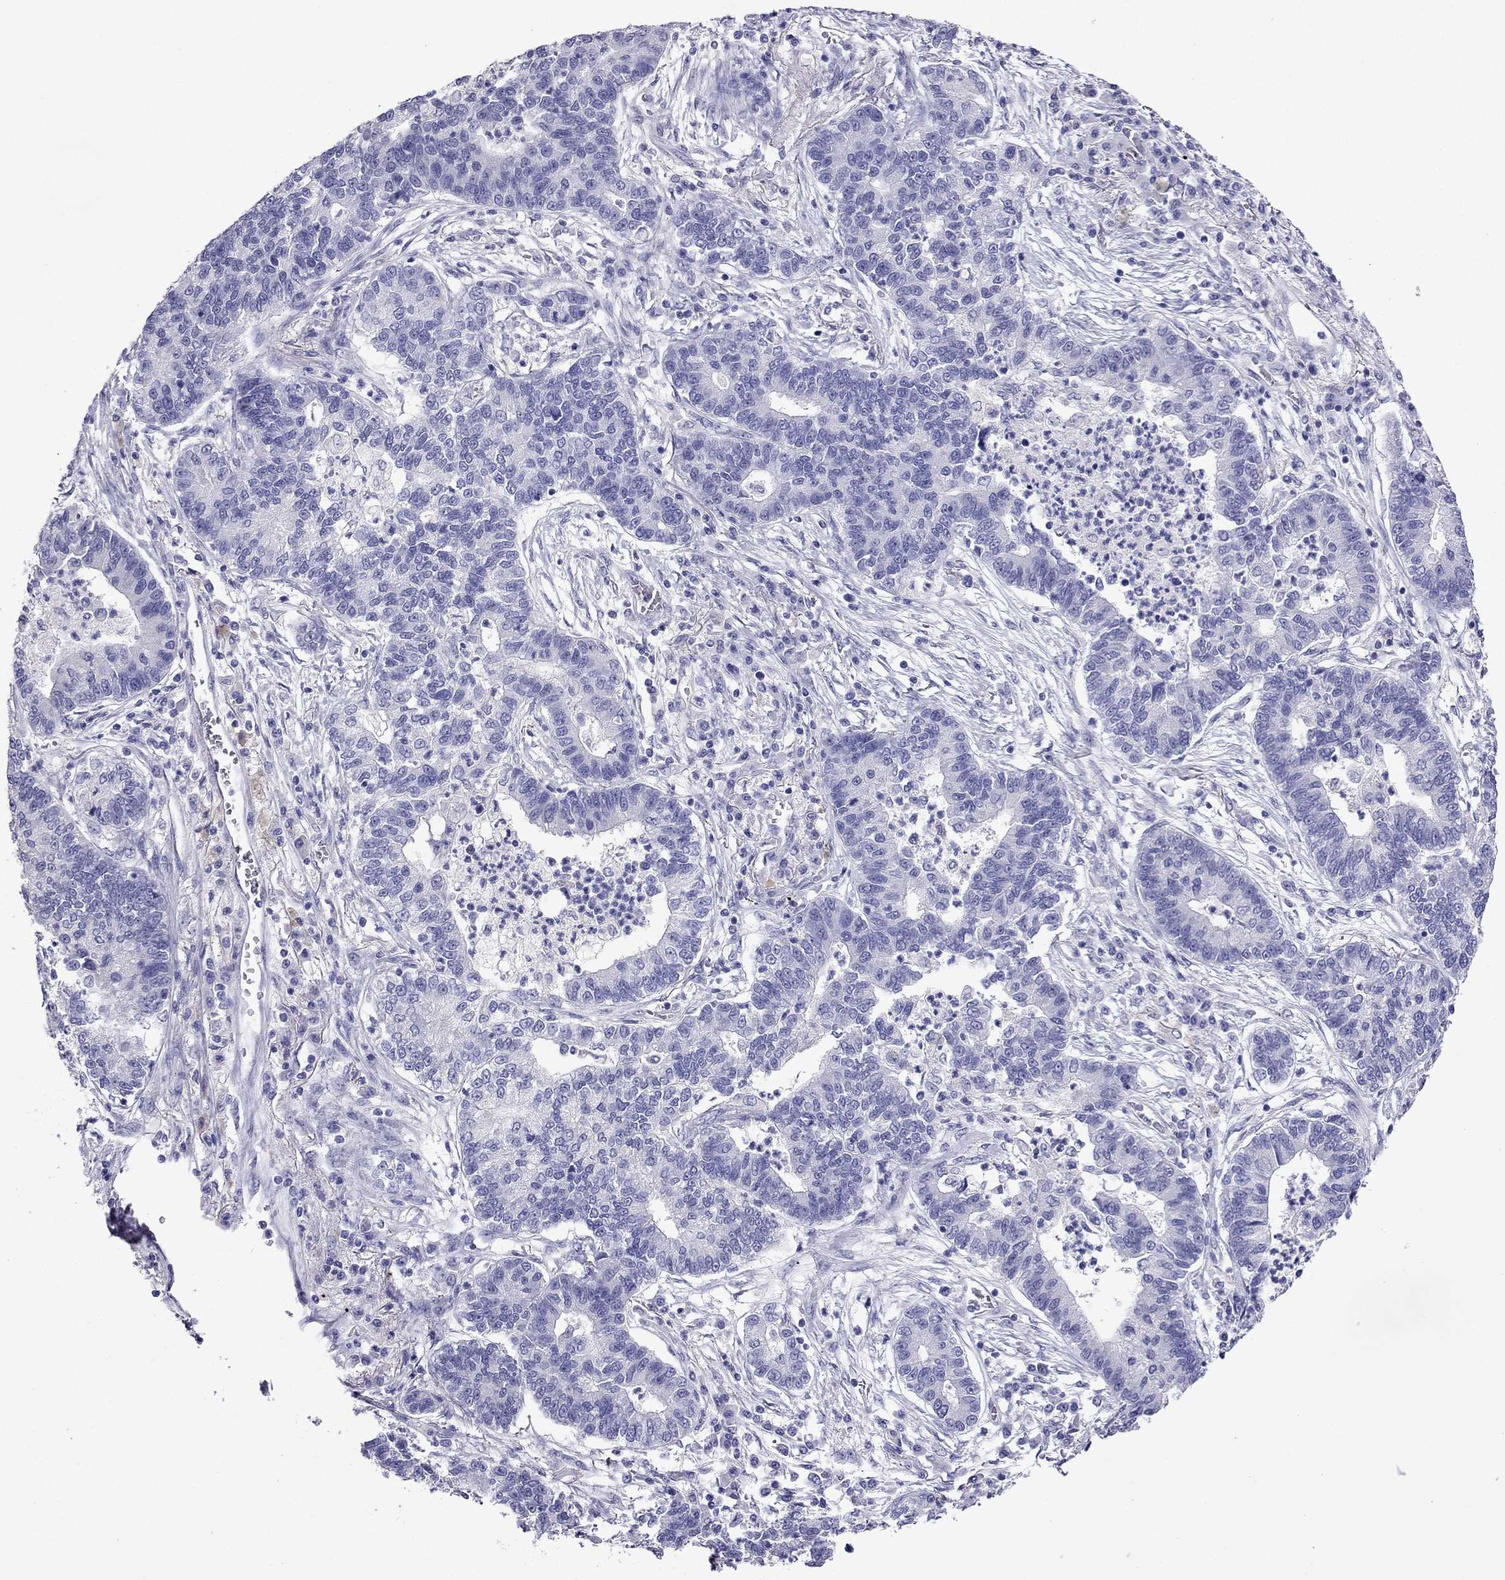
{"staining": {"intensity": "negative", "quantity": "none", "location": "none"}, "tissue": "lung cancer", "cell_type": "Tumor cells", "image_type": "cancer", "snomed": [{"axis": "morphology", "description": "Adenocarcinoma, NOS"}, {"axis": "topography", "description": "Lung"}], "caption": "This is an IHC micrograph of lung cancer (adenocarcinoma). There is no staining in tumor cells.", "gene": "SCNN1D", "patient": {"sex": "female", "age": 57}}